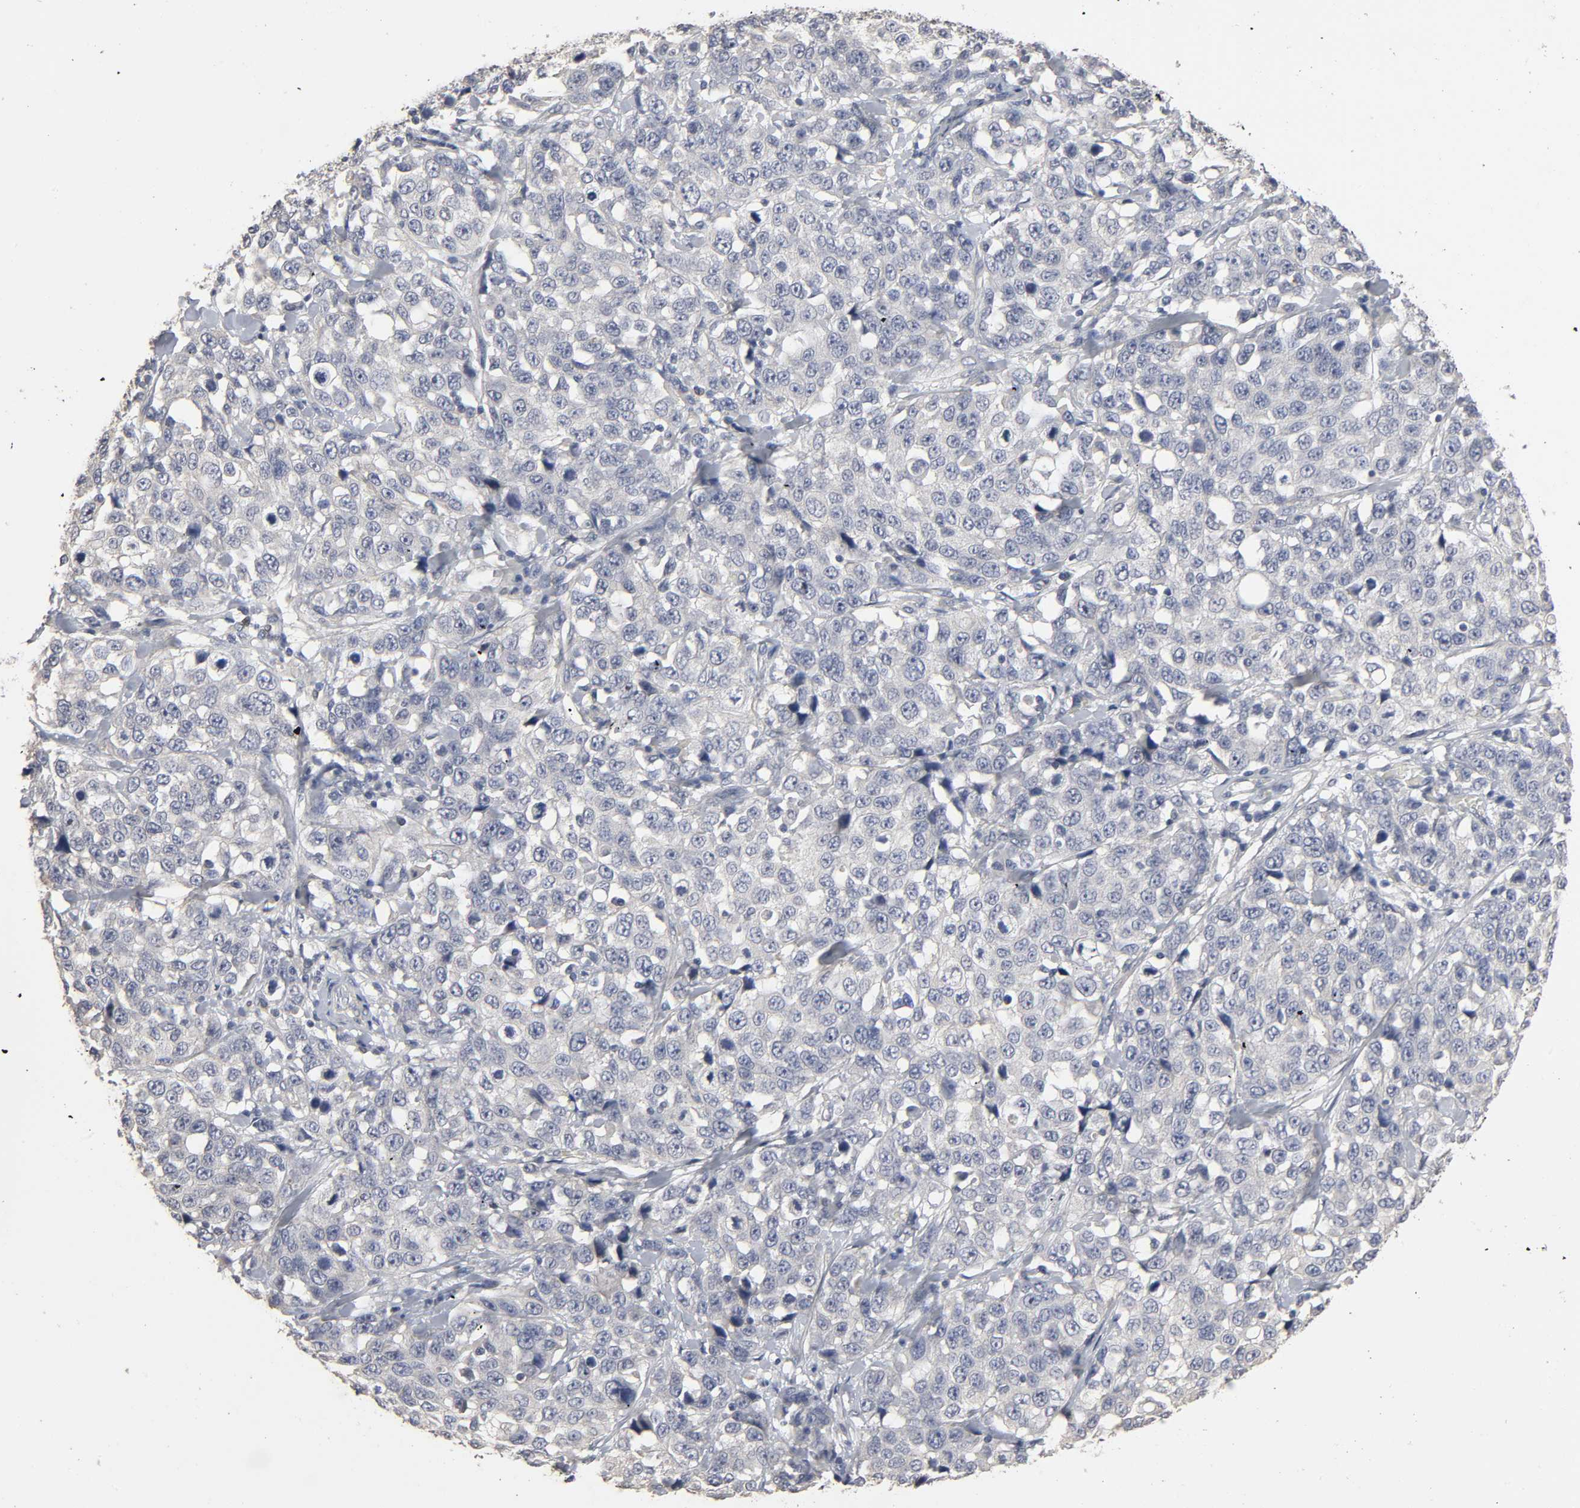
{"staining": {"intensity": "negative", "quantity": "none", "location": "none"}, "tissue": "stomach cancer", "cell_type": "Tumor cells", "image_type": "cancer", "snomed": [{"axis": "morphology", "description": "Normal tissue, NOS"}, {"axis": "morphology", "description": "Adenocarcinoma, NOS"}, {"axis": "topography", "description": "Stomach"}], "caption": "Human stomach cancer stained for a protein using immunohistochemistry exhibits no positivity in tumor cells.", "gene": "SLC10A2", "patient": {"sex": "male", "age": 48}}